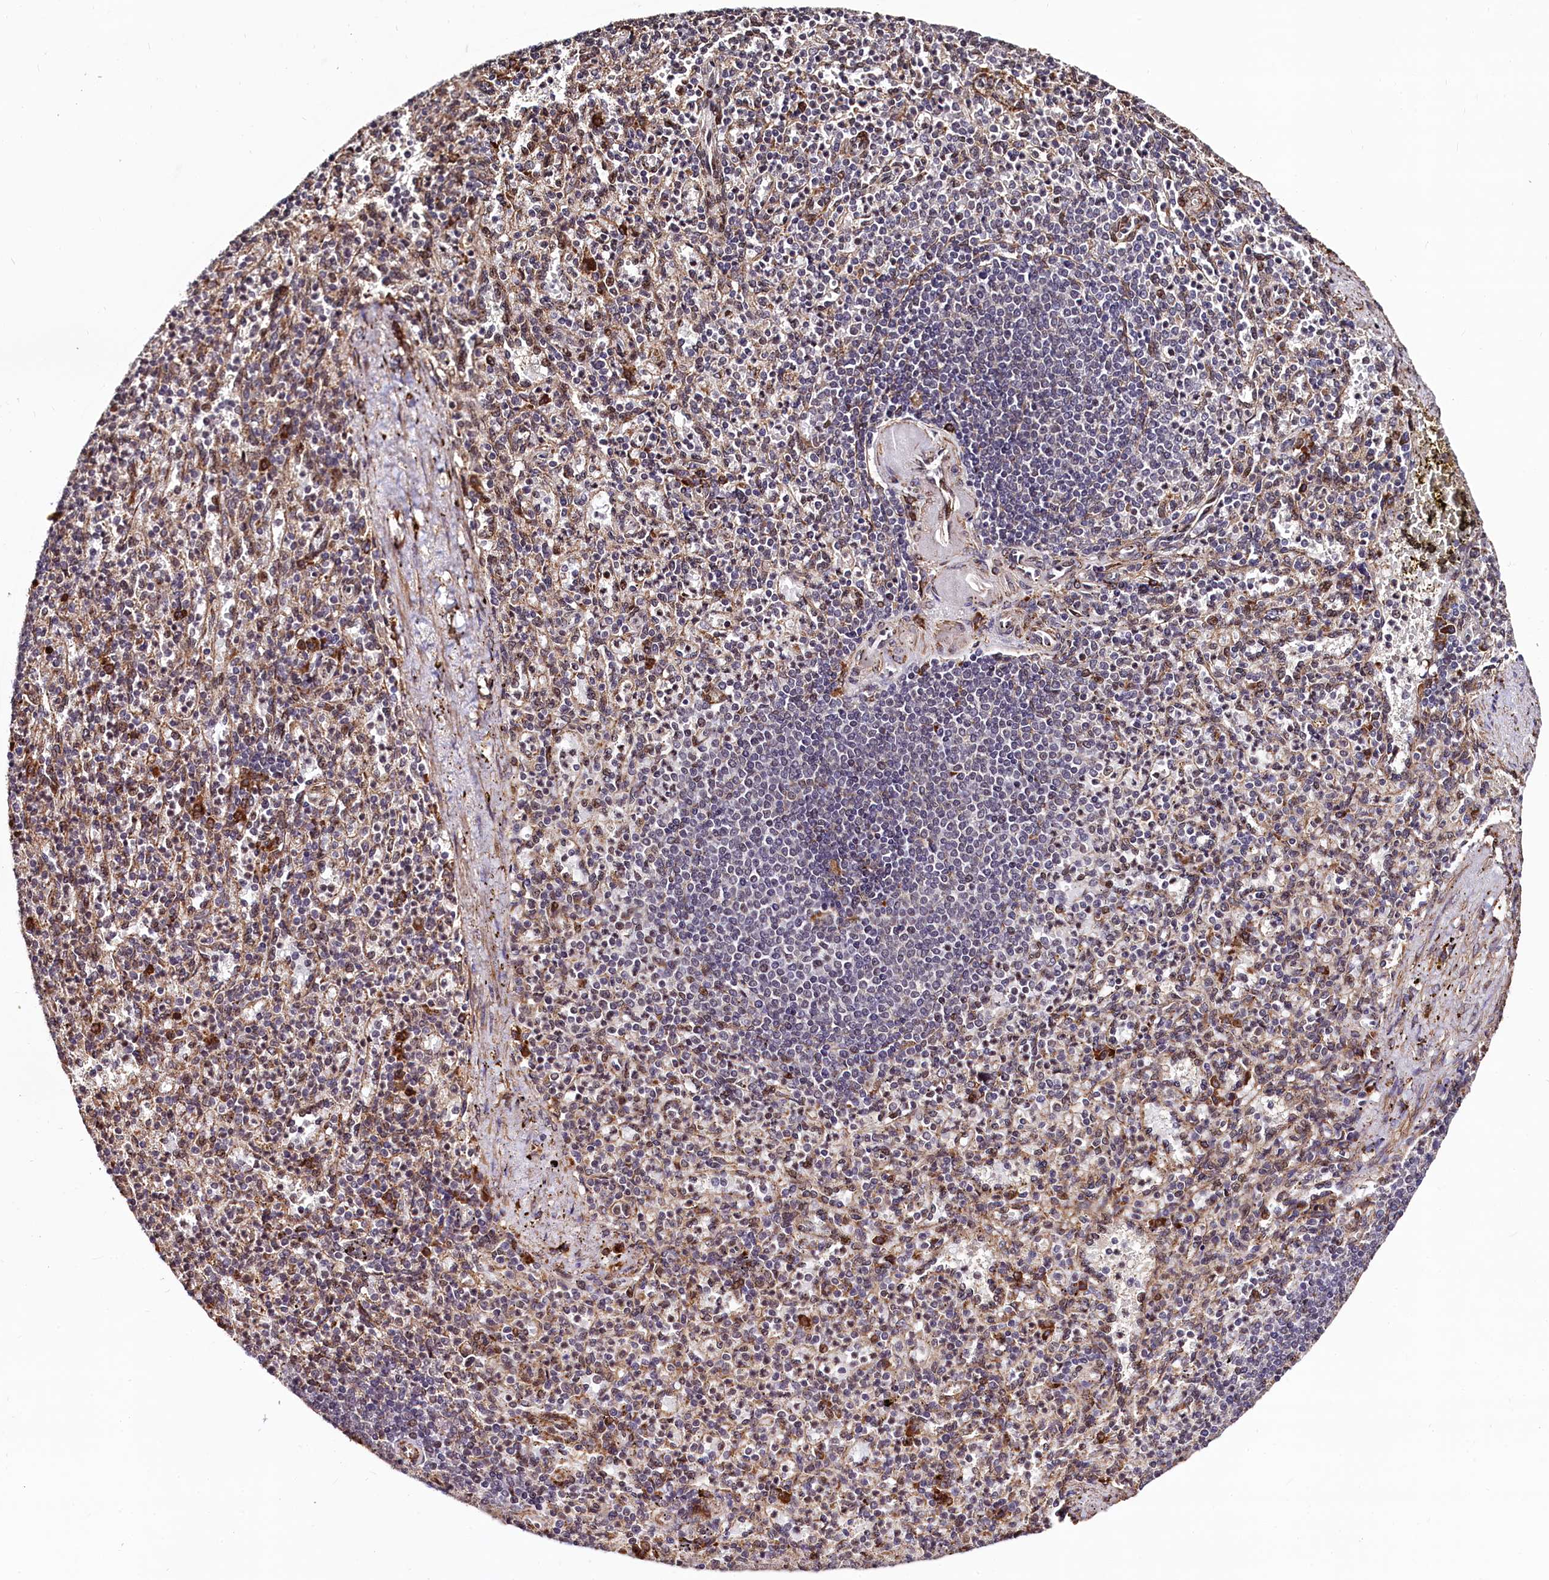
{"staining": {"intensity": "moderate", "quantity": "25%-75%", "location": "cytoplasmic/membranous,nuclear"}, "tissue": "spleen", "cell_type": "Cells in red pulp", "image_type": "normal", "snomed": [{"axis": "morphology", "description": "Normal tissue, NOS"}, {"axis": "topography", "description": "Spleen"}], "caption": "Immunohistochemical staining of benign spleen shows 25%-75% levels of moderate cytoplasmic/membranous,nuclear protein expression in about 25%-75% of cells in red pulp.", "gene": "PDS5B", "patient": {"sex": "female", "age": 74}}